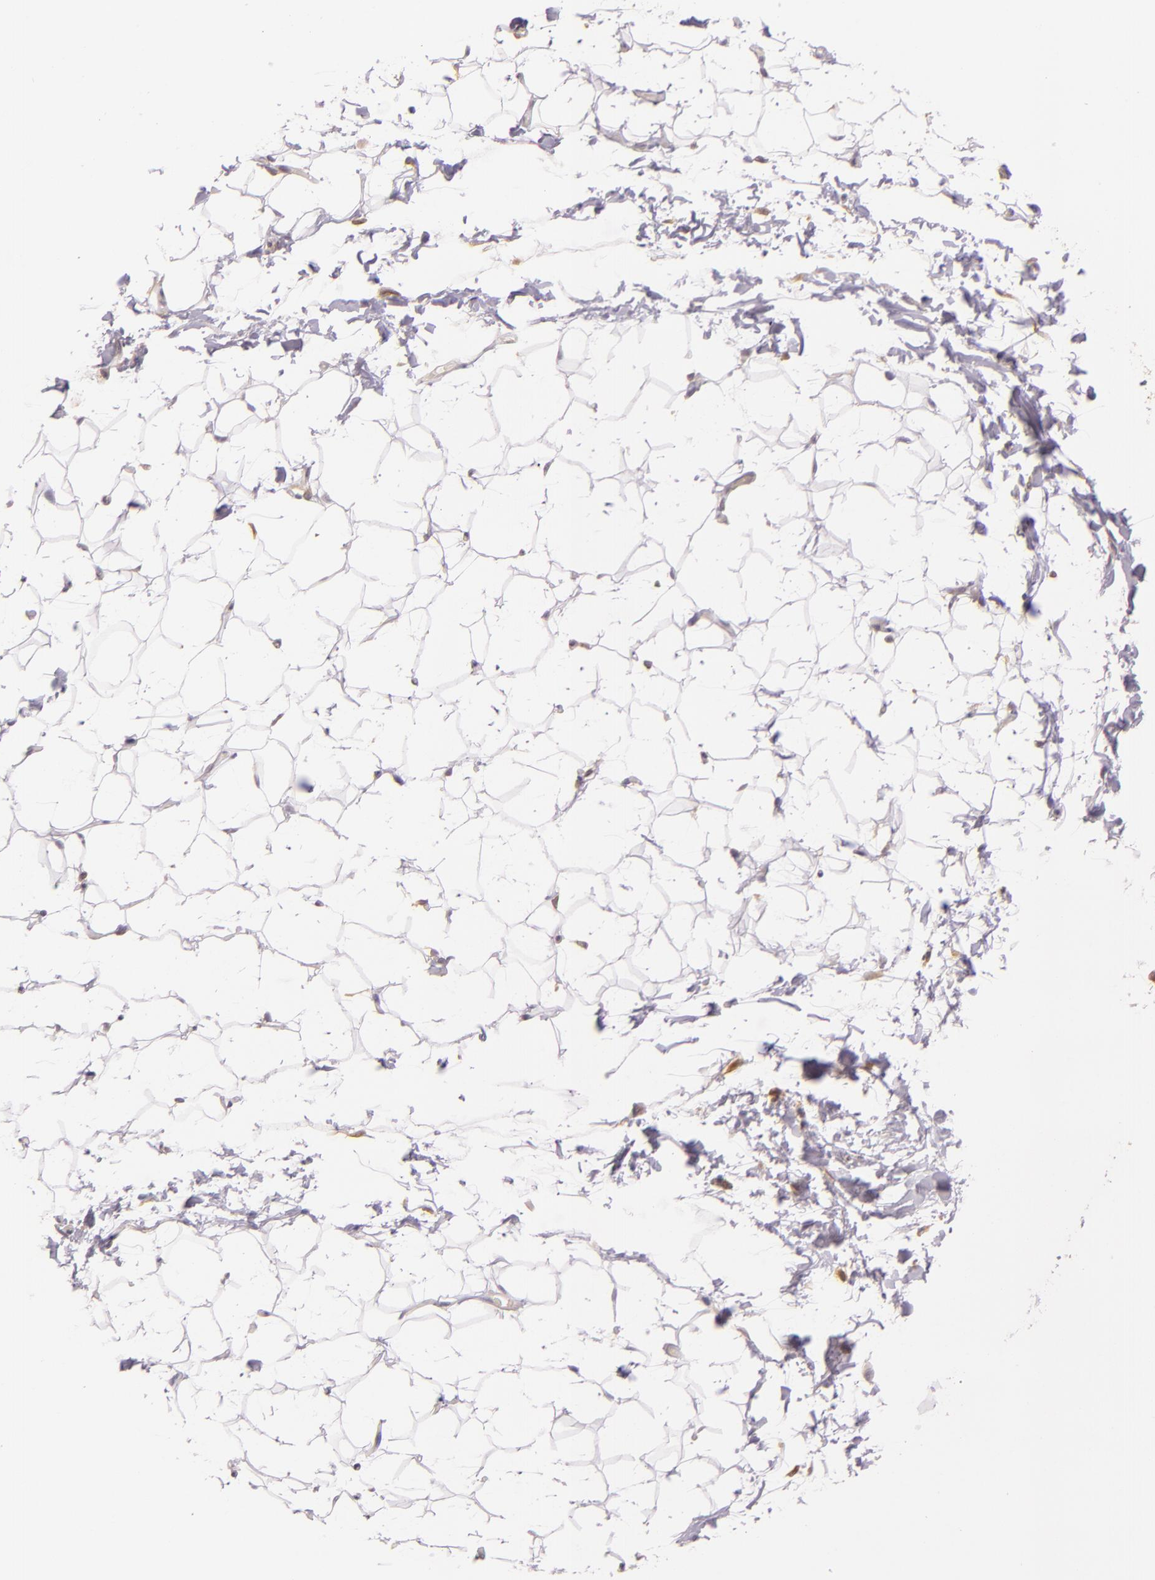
{"staining": {"intensity": "negative", "quantity": "none", "location": "none"}, "tissue": "adipose tissue", "cell_type": "Adipocytes", "image_type": "normal", "snomed": [{"axis": "morphology", "description": "Normal tissue, NOS"}, {"axis": "topography", "description": "Soft tissue"}], "caption": "Immunohistochemistry (IHC) micrograph of normal human adipose tissue stained for a protein (brown), which shows no expression in adipocytes.", "gene": "ARMH4", "patient": {"sex": "male", "age": 26}}